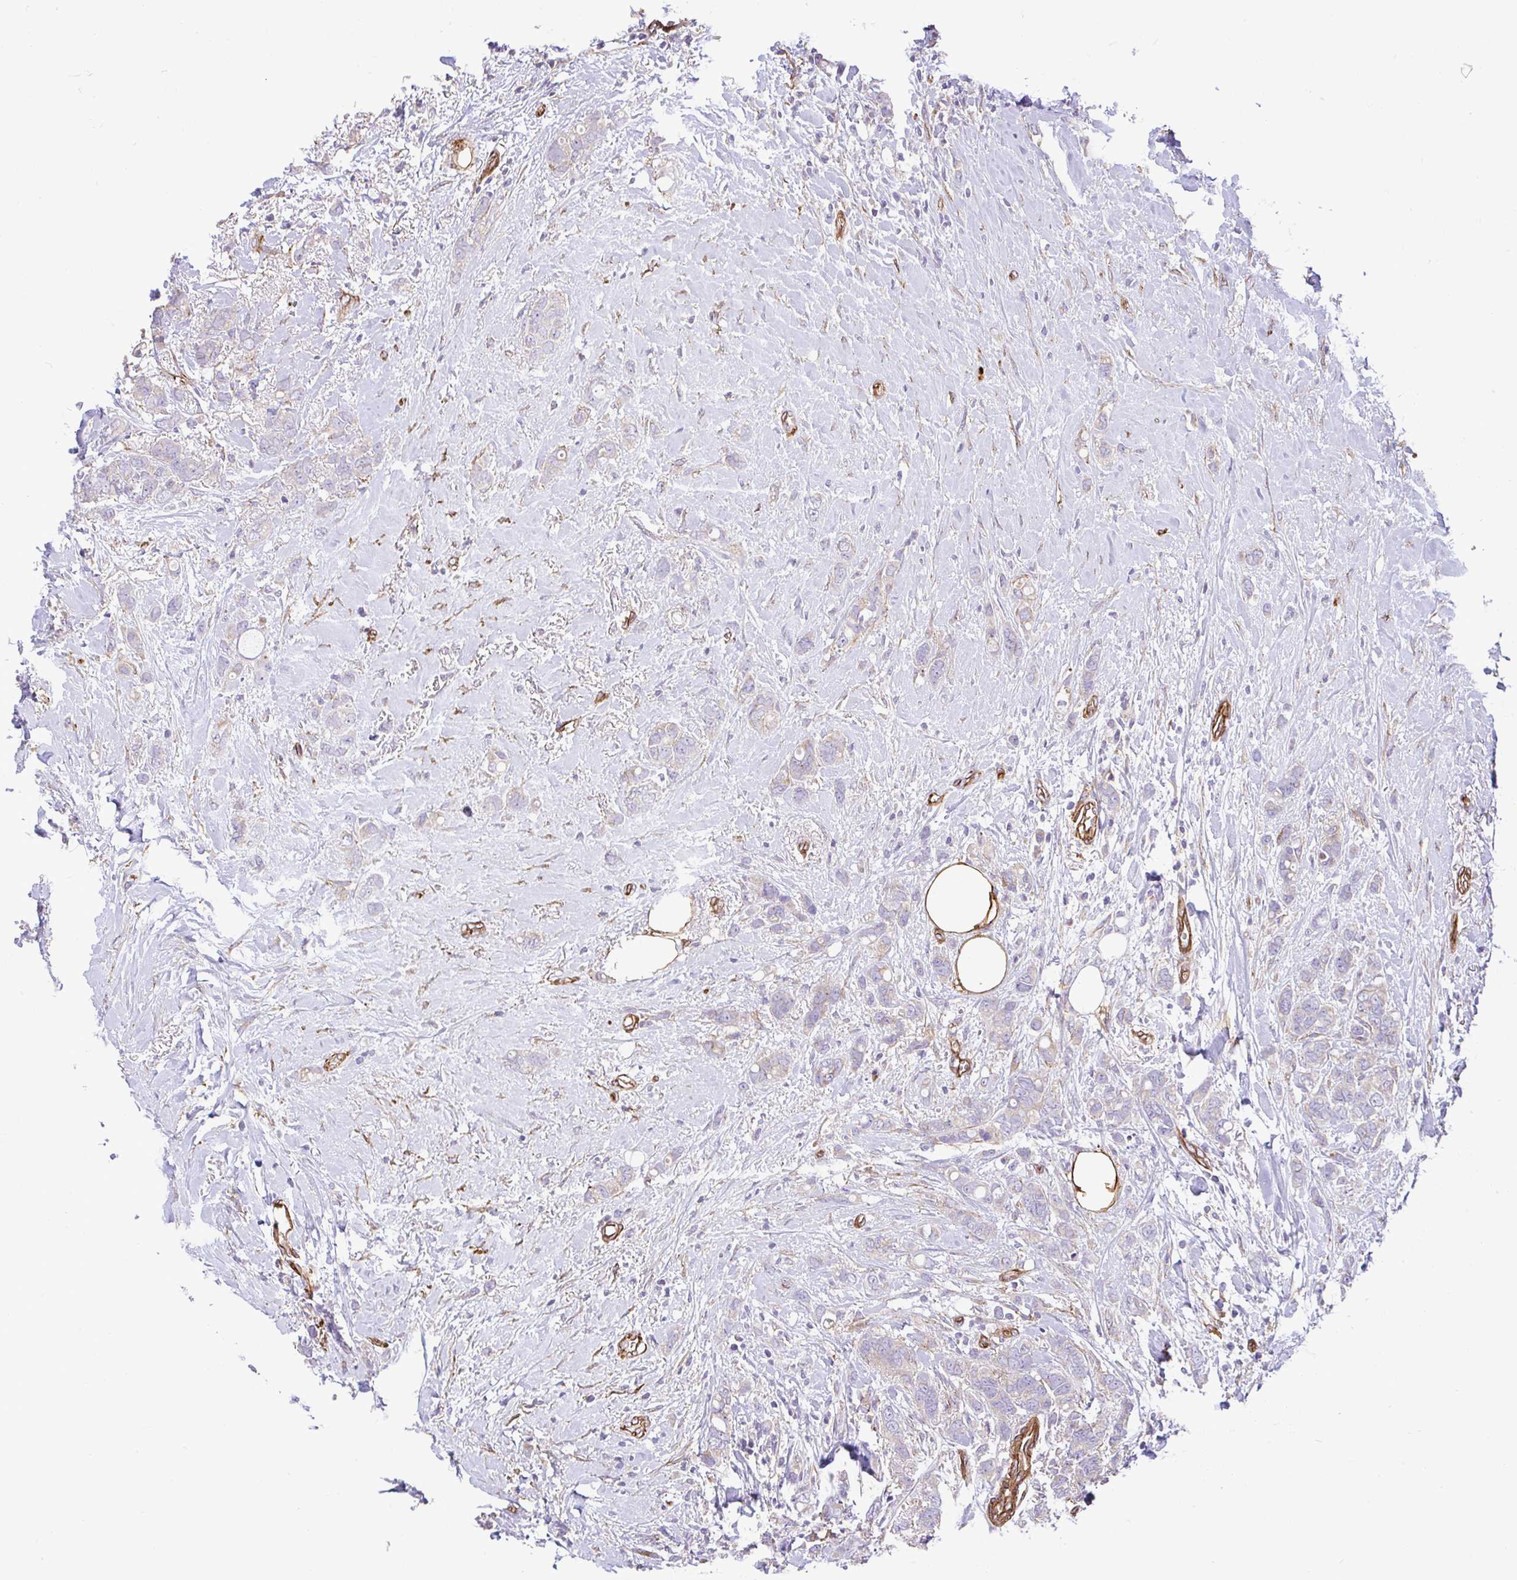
{"staining": {"intensity": "negative", "quantity": "none", "location": "none"}, "tissue": "breast cancer", "cell_type": "Tumor cells", "image_type": "cancer", "snomed": [{"axis": "morphology", "description": "Lobular carcinoma"}, {"axis": "topography", "description": "Breast"}], "caption": "Breast cancer (lobular carcinoma) was stained to show a protein in brown. There is no significant staining in tumor cells.", "gene": "PTPRK", "patient": {"sex": "female", "age": 91}}